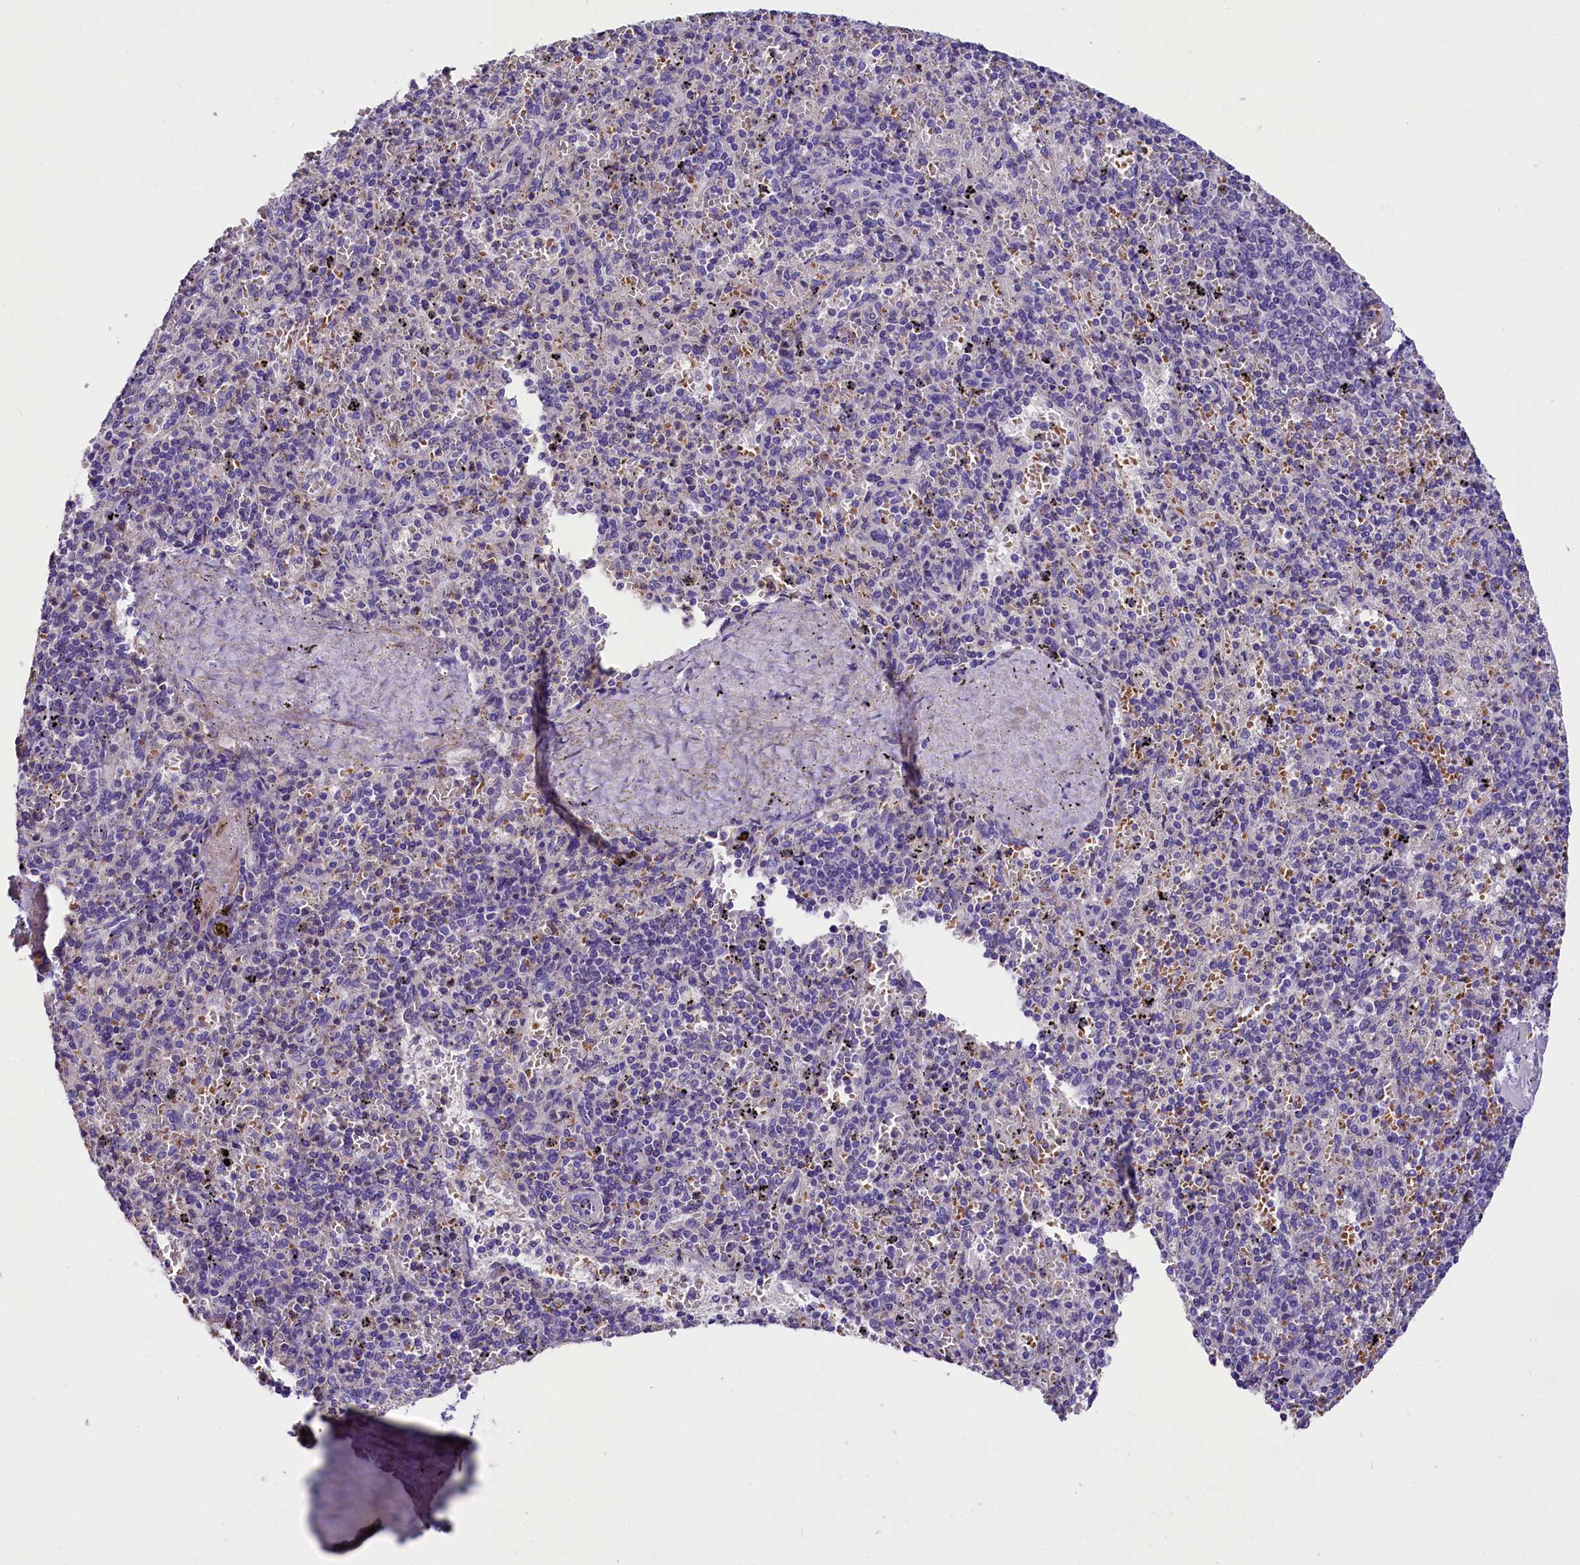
{"staining": {"intensity": "negative", "quantity": "none", "location": "none"}, "tissue": "spleen", "cell_type": "Cells in red pulp", "image_type": "normal", "snomed": [{"axis": "morphology", "description": "Normal tissue, NOS"}, {"axis": "topography", "description": "Spleen"}], "caption": "Immunohistochemistry photomicrograph of unremarkable spleen stained for a protein (brown), which shows no positivity in cells in red pulp.", "gene": "MEX3B", "patient": {"sex": "male", "age": 82}}